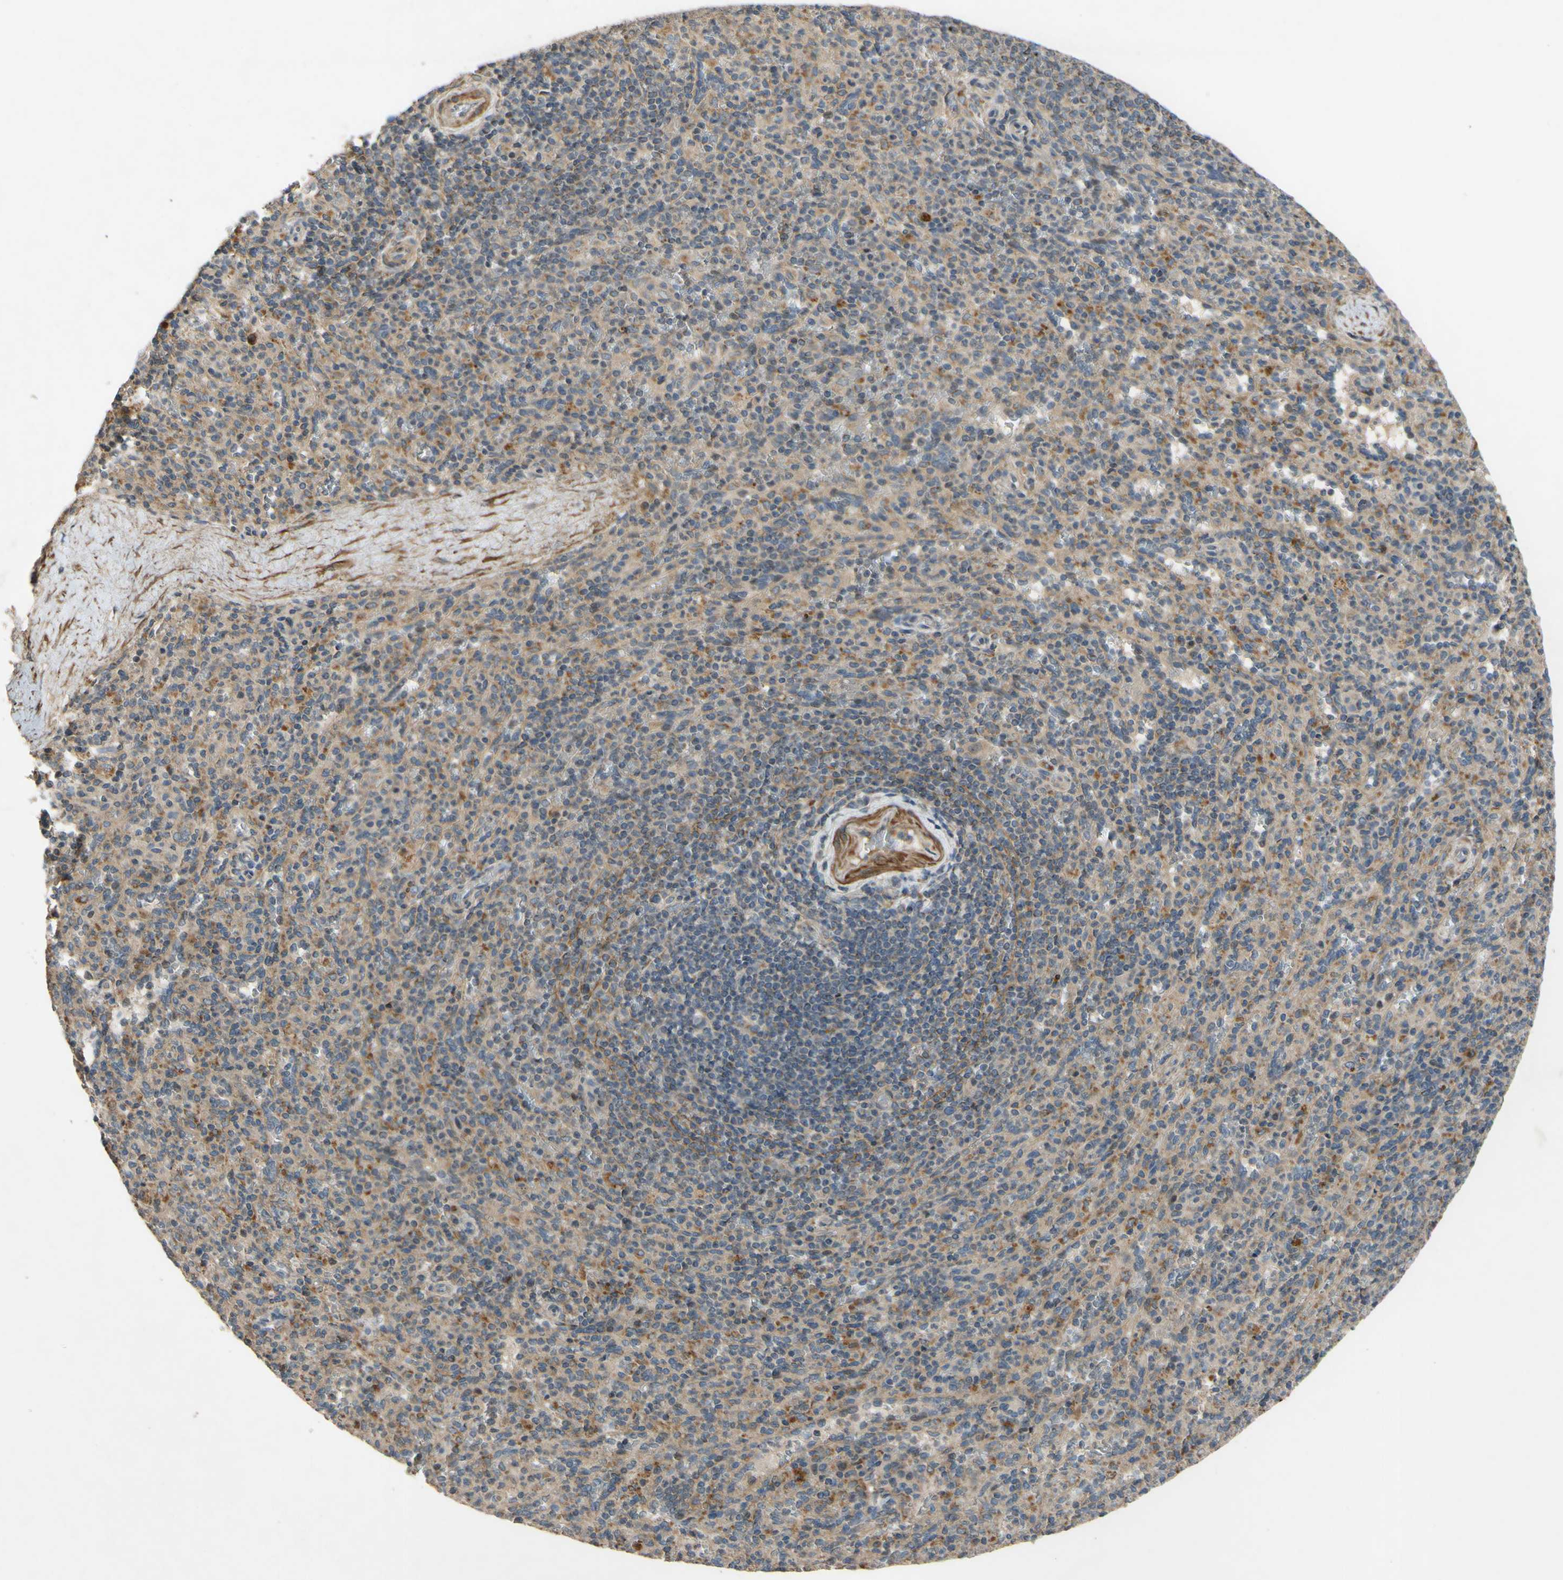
{"staining": {"intensity": "moderate", "quantity": "<25%", "location": "cytoplasmic/membranous"}, "tissue": "spleen", "cell_type": "Cells in red pulp", "image_type": "normal", "snomed": [{"axis": "morphology", "description": "Normal tissue, NOS"}, {"axis": "topography", "description": "Spleen"}], "caption": "Spleen stained with DAB (3,3'-diaminobenzidine) IHC demonstrates low levels of moderate cytoplasmic/membranous expression in approximately <25% of cells in red pulp.", "gene": "PARD6A", "patient": {"sex": "male", "age": 36}}